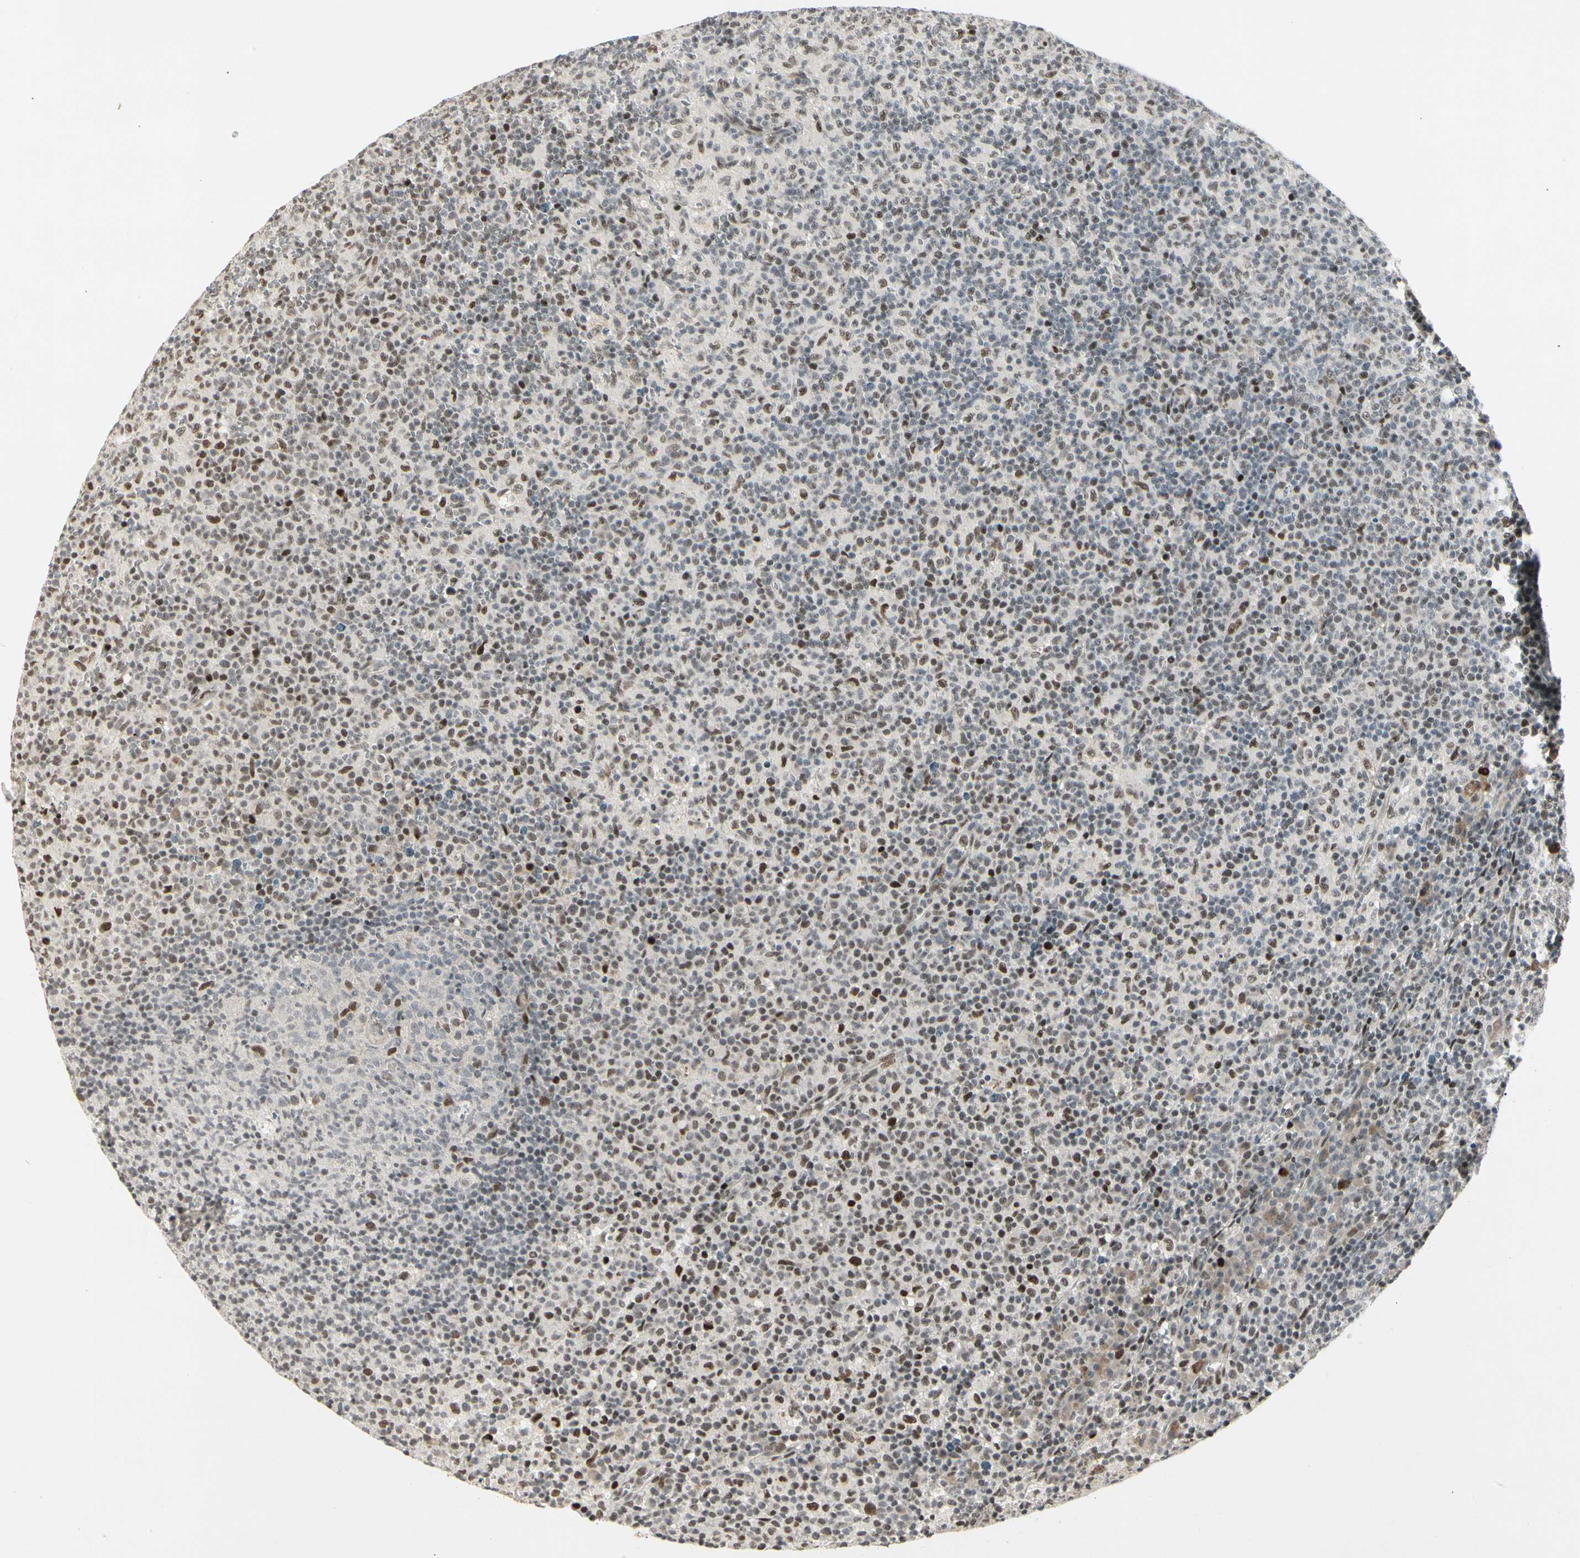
{"staining": {"intensity": "strong", "quantity": "<25%", "location": "nuclear"}, "tissue": "lymph node", "cell_type": "Germinal center cells", "image_type": "normal", "snomed": [{"axis": "morphology", "description": "Normal tissue, NOS"}, {"axis": "morphology", "description": "Inflammation, NOS"}, {"axis": "topography", "description": "Lymph node"}], "caption": "The histopathology image shows immunohistochemical staining of normal lymph node. There is strong nuclear positivity is appreciated in about <25% of germinal center cells.", "gene": "FOXJ2", "patient": {"sex": "male", "age": 55}}